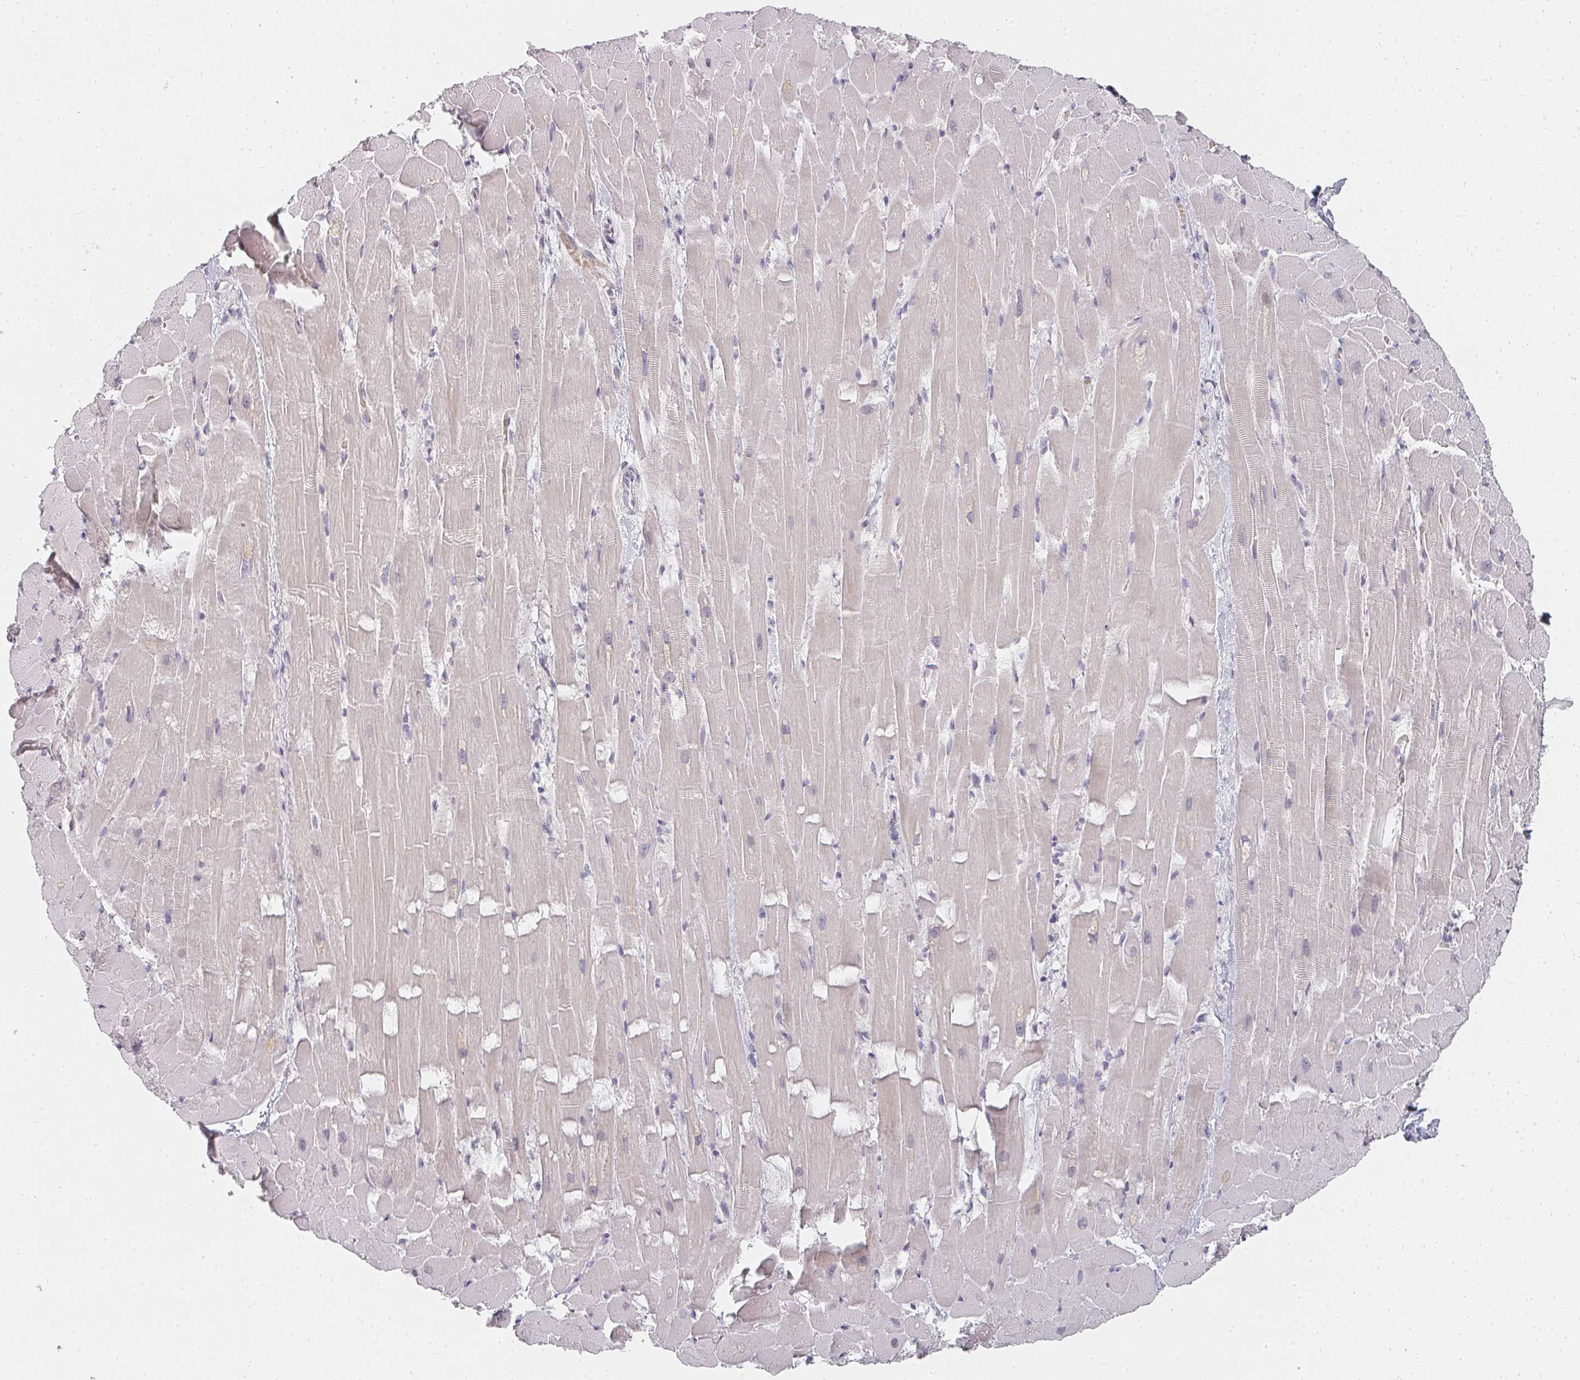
{"staining": {"intensity": "negative", "quantity": "none", "location": "none"}, "tissue": "heart muscle", "cell_type": "Cardiomyocytes", "image_type": "normal", "snomed": [{"axis": "morphology", "description": "Normal tissue, NOS"}, {"axis": "topography", "description": "Heart"}], "caption": "IHC of unremarkable heart muscle demonstrates no staining in cardiomyocytes.", "gene": "SHISA2", "patient": {"sex": "male", "age": 37}}